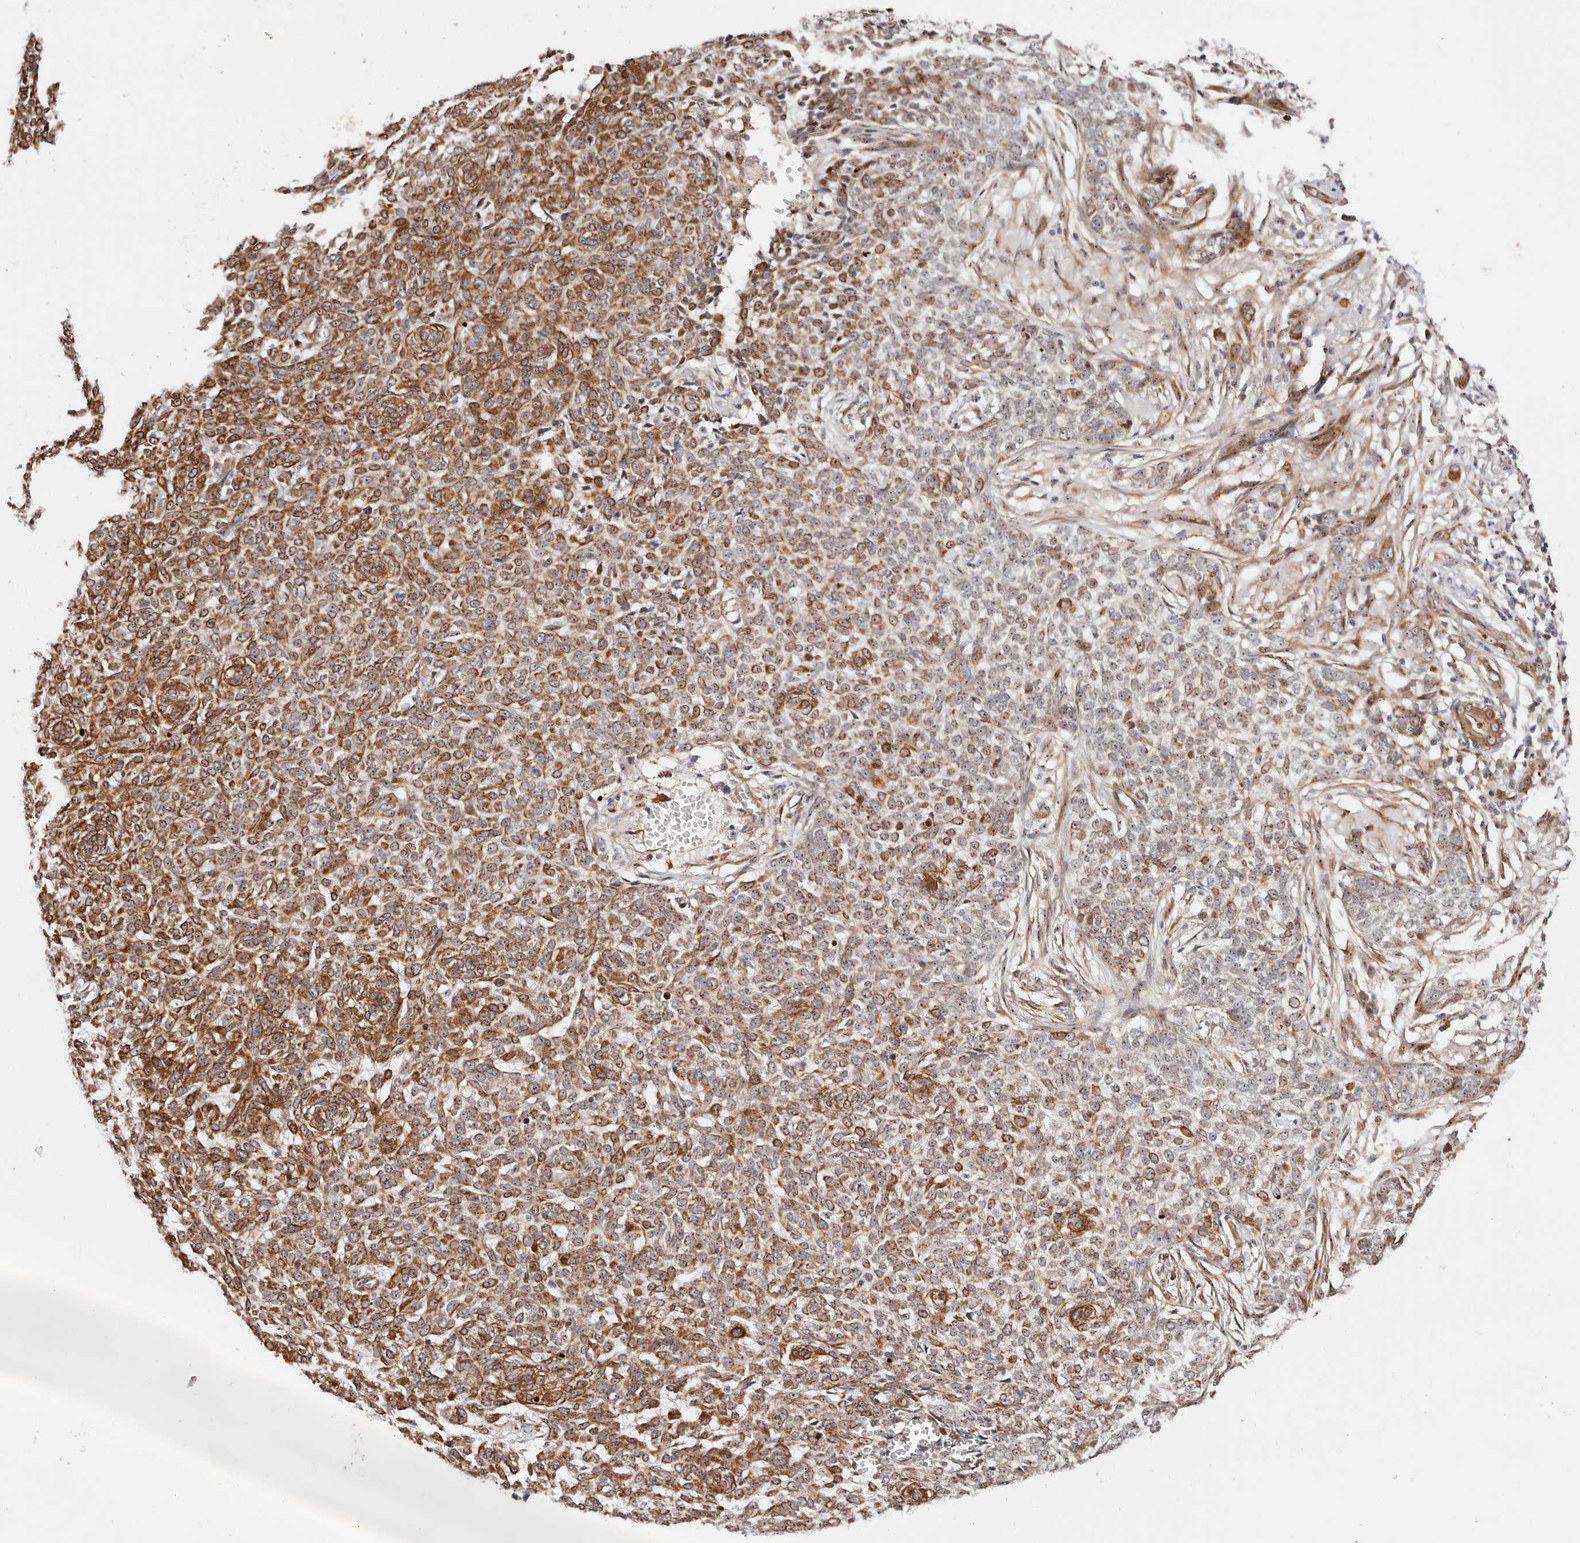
{"staining": {"intensity": "moderate", "quantity": "25%-75%", "location": "cytoplasmic/membranous,nuclear"}, "tissue": "skin cancer", "cell_type": "Tumor cells", "image_type": "cancer", "snomed": [{"axis": "morphology", "description": "Basal cell carcinoma"}, {"axis": "topography", "description": "Skin"}], "caption": "A medium amount of moderate cytoplasmic/membranous and nuclear positivity is appreciated in about 25%-75% of tumor cells in skin cancer (basal cell carcinoma) tissue.", "gene": "ODF2L", "patient": {"sex": "male", "age": 85}}